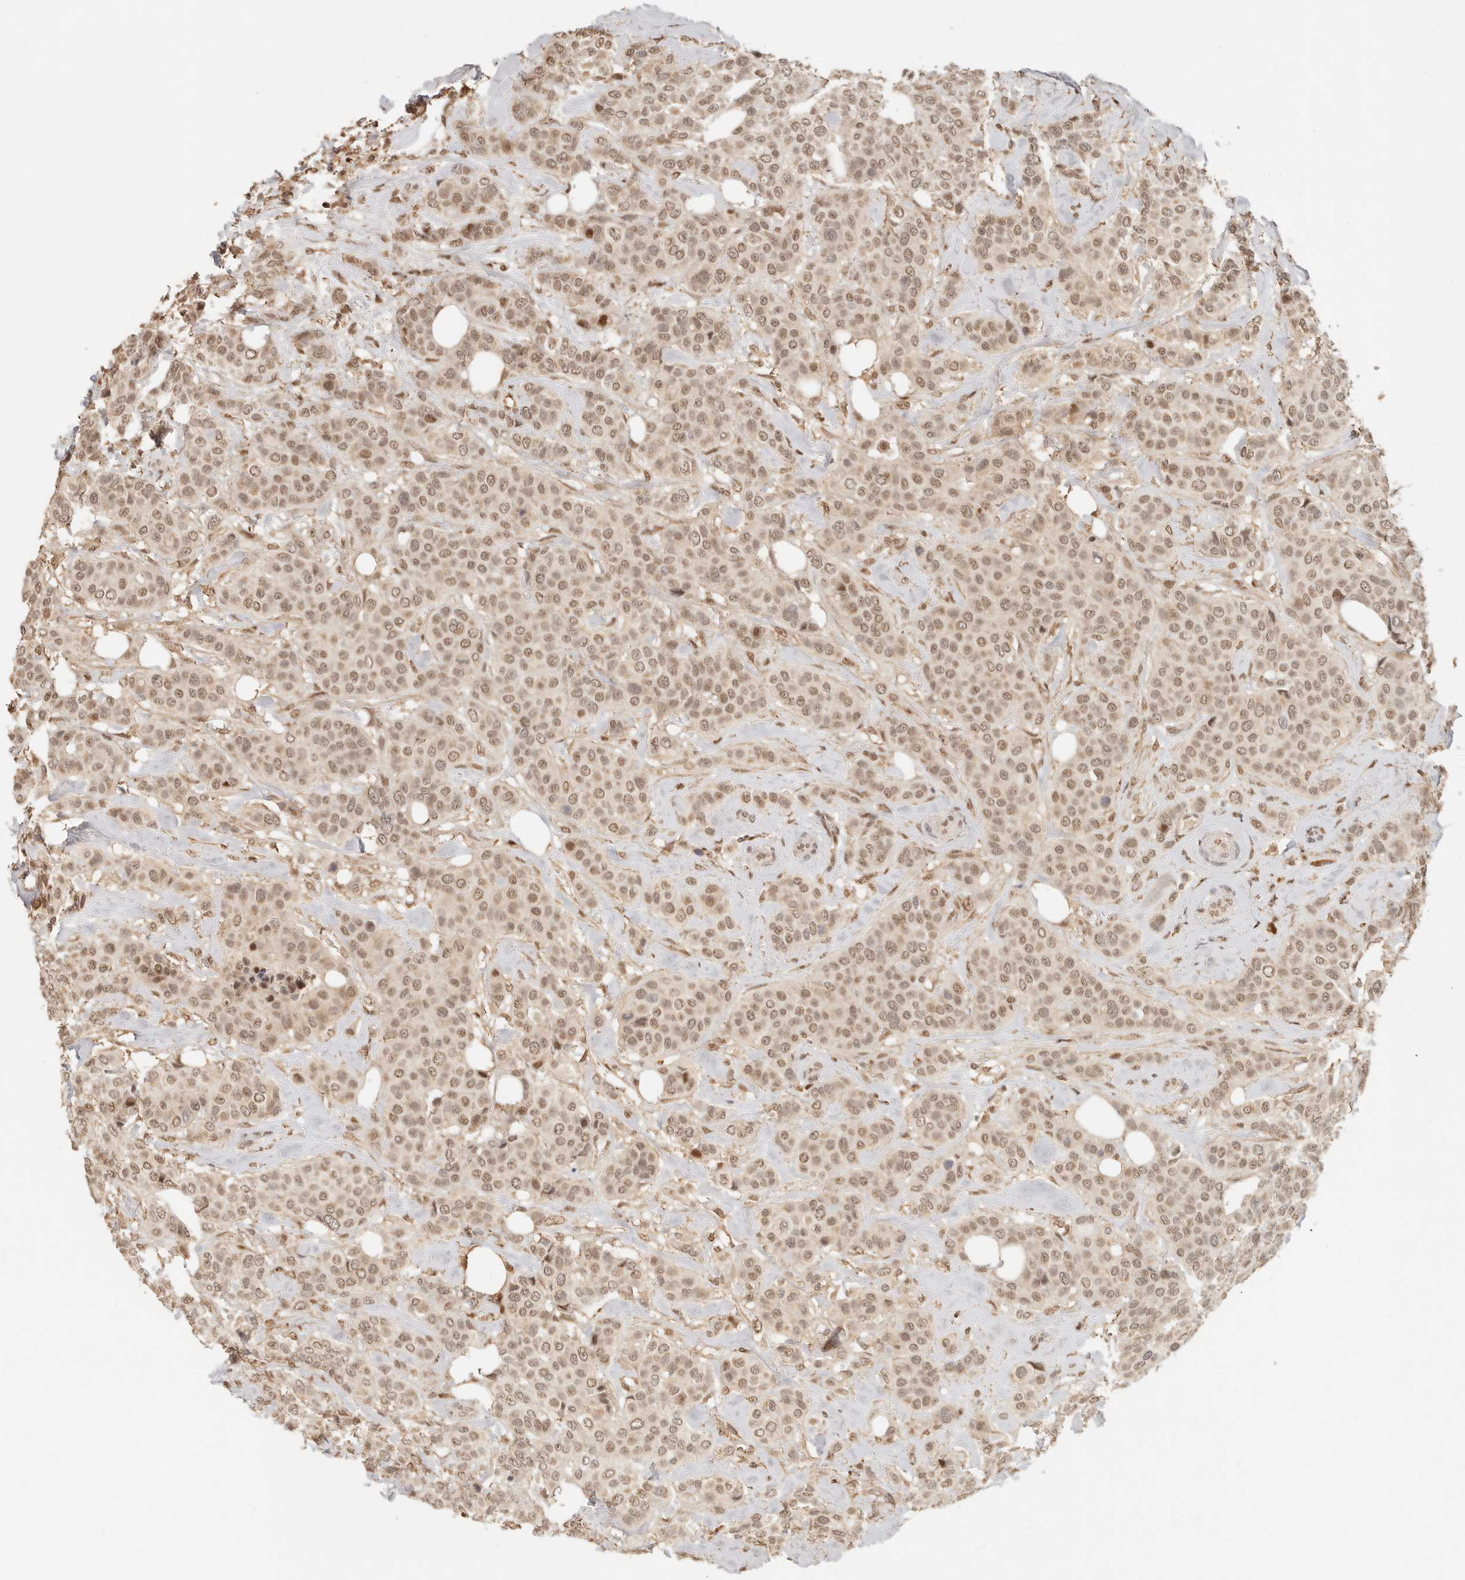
{"staining": {"intensity": "moderate", "quantity": ">75%", "location": "nuclear"}, "tissue": "breast cancer", "cell_type": "Tumor cells", "image_type": "cancer", "snomed": [{"axis": "morphology", "description": "Lobular carcinoma"}, {"axis": "topography", "description": "Breast"}], "caption": "Protein expression analysis of lobular carcinoma (breast) displays moderate nuclear expression in about >75% of tumor cells. (brown staining indicates protein expression, while blue staining denotes nuclei).", "gene": "NPAS2", "patient": {"sex": "female", "age": 51}}